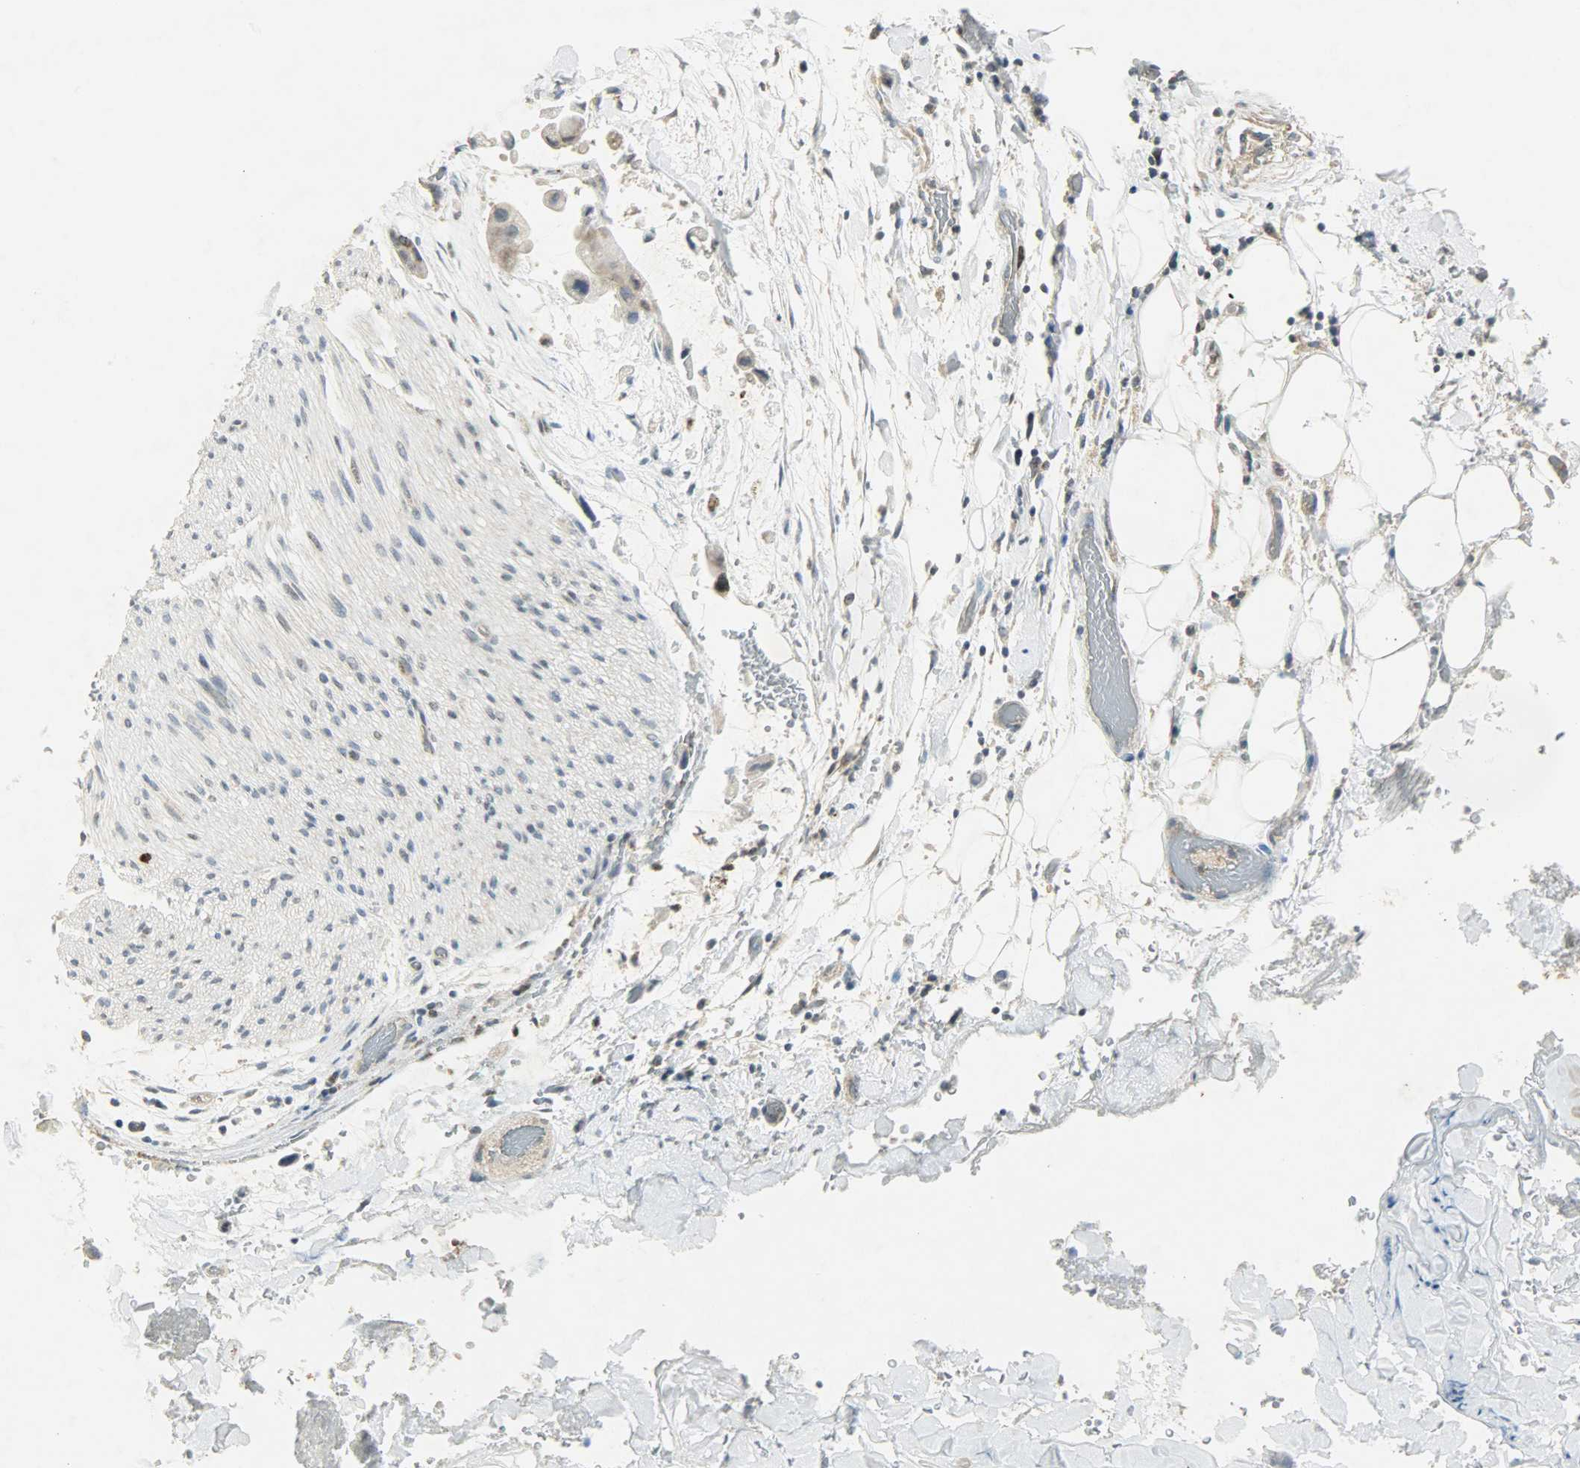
{"staining": {"intensity": "negative", "quantity": "none", "location": "none"}, "tissue": "adipose tissue", "cell_type": "Adipocytes", "image_type": "normal", "snomed": [{"axis": "morphology", "description": "Normal tissue, NOS"}, {"axis": "morphology", "description": "Cholangiocarcinoma"}, {"axis": "topography", "description": "Liver"}, {"axis": "topography", "description": "Peripheral nerve tissue"}], "caption": "The histopathology image displays no significant positivity in adipocytes of adipose tissue. (DAB IHC with hematoxylin counter stain).", "gene": "AURKB", "patient": {"sex": "male", "age": 50}}